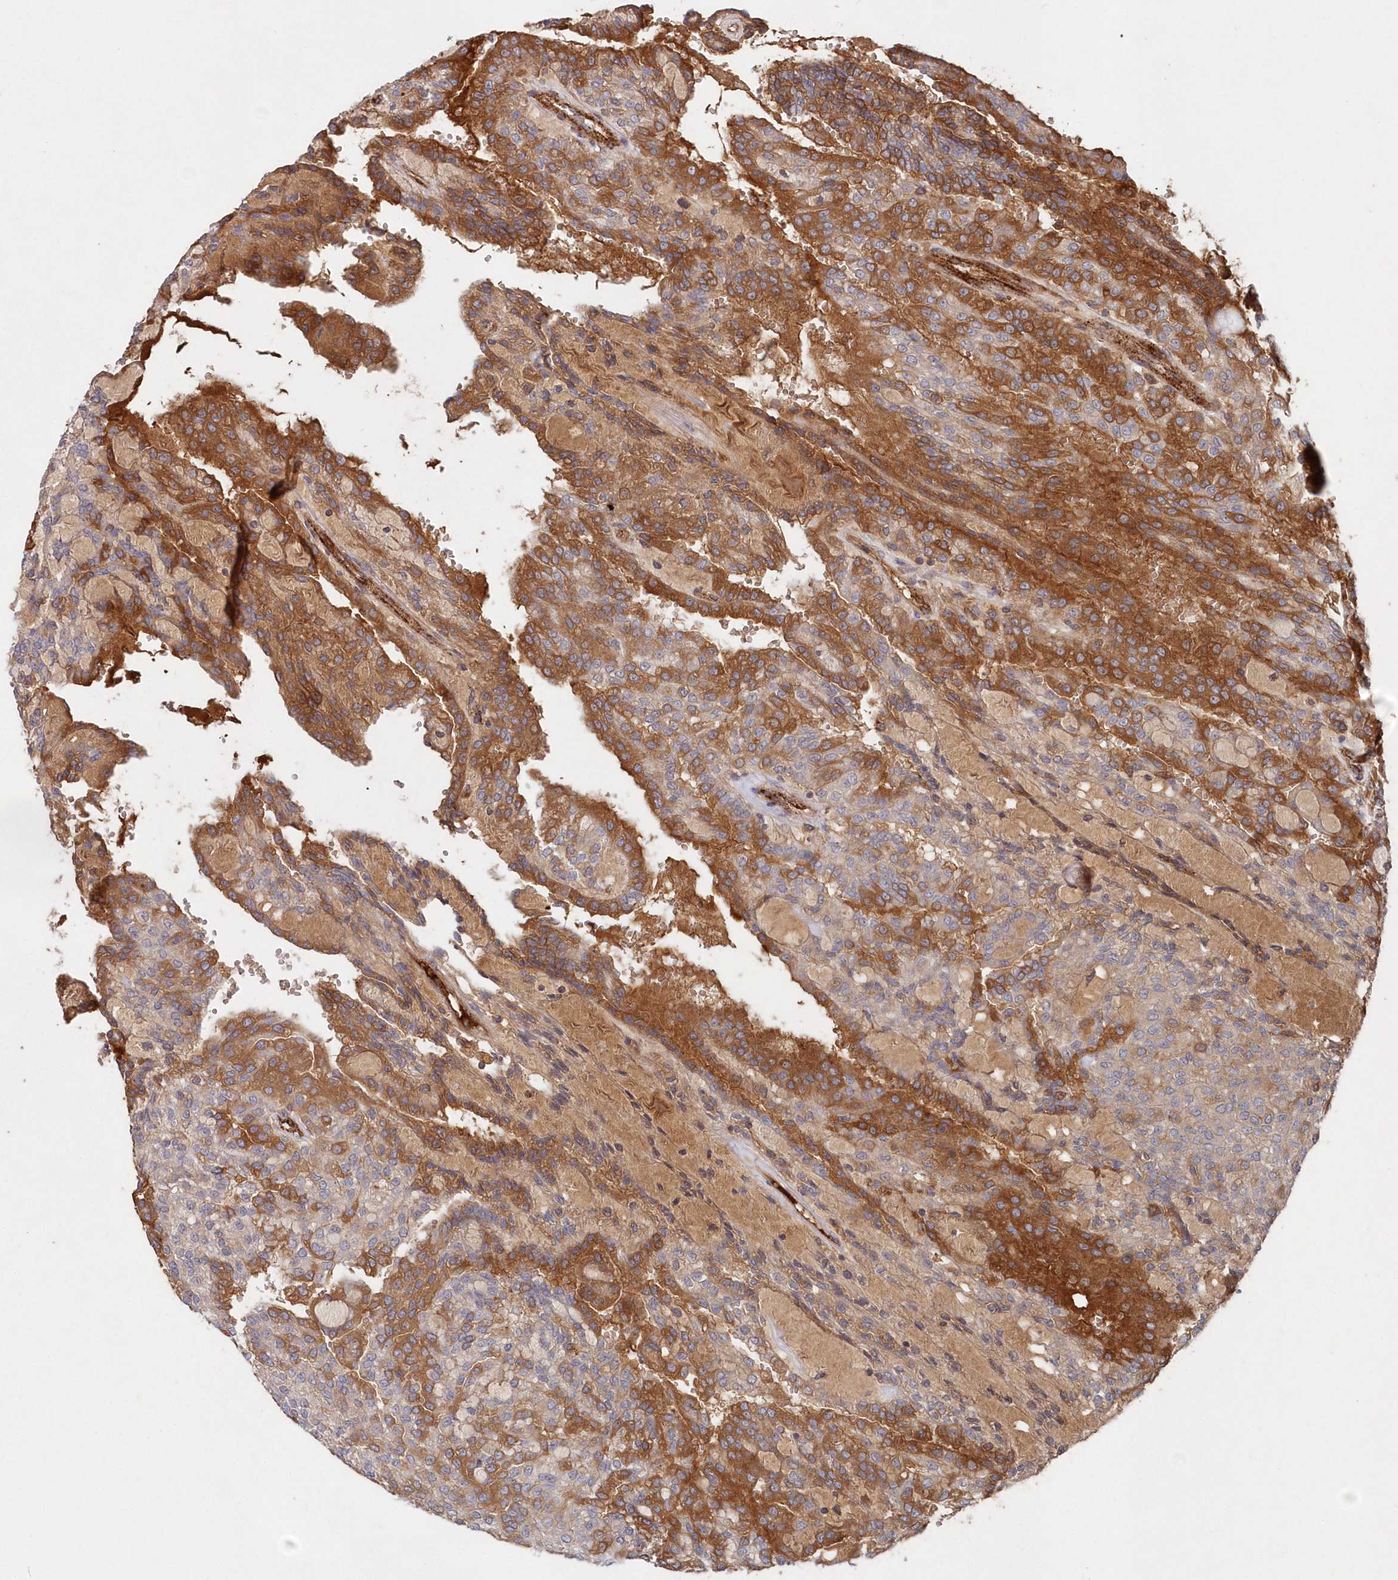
{"staining": {"intensity": "moderate", "quantity": "25%-75%", "location": "cytoplasmic/membranous"}, "tissue": "renal cancer", "cell_type": "Tumor cells", "image_type": "cancer", "snomed": [{"axis": "morphology", "description": "Adenocarcinoma, NOS"}, {"axis": "topography", "description": "Kidney"}], "caption": "DAB (3,3'-diaminobenzidine) immunohistochemical staining of renal cancer (adenocarcinoma) displays moderate cytoplasmic/membranous protein staining in approximately 25%-75% of tumor cells. (DAB (3,3'-diaminobenzidine) = brown stain, brightfield microscopy at high magnification).", "gene": "ABHD14B", "patient": {"sex": "male", "age": 63}}